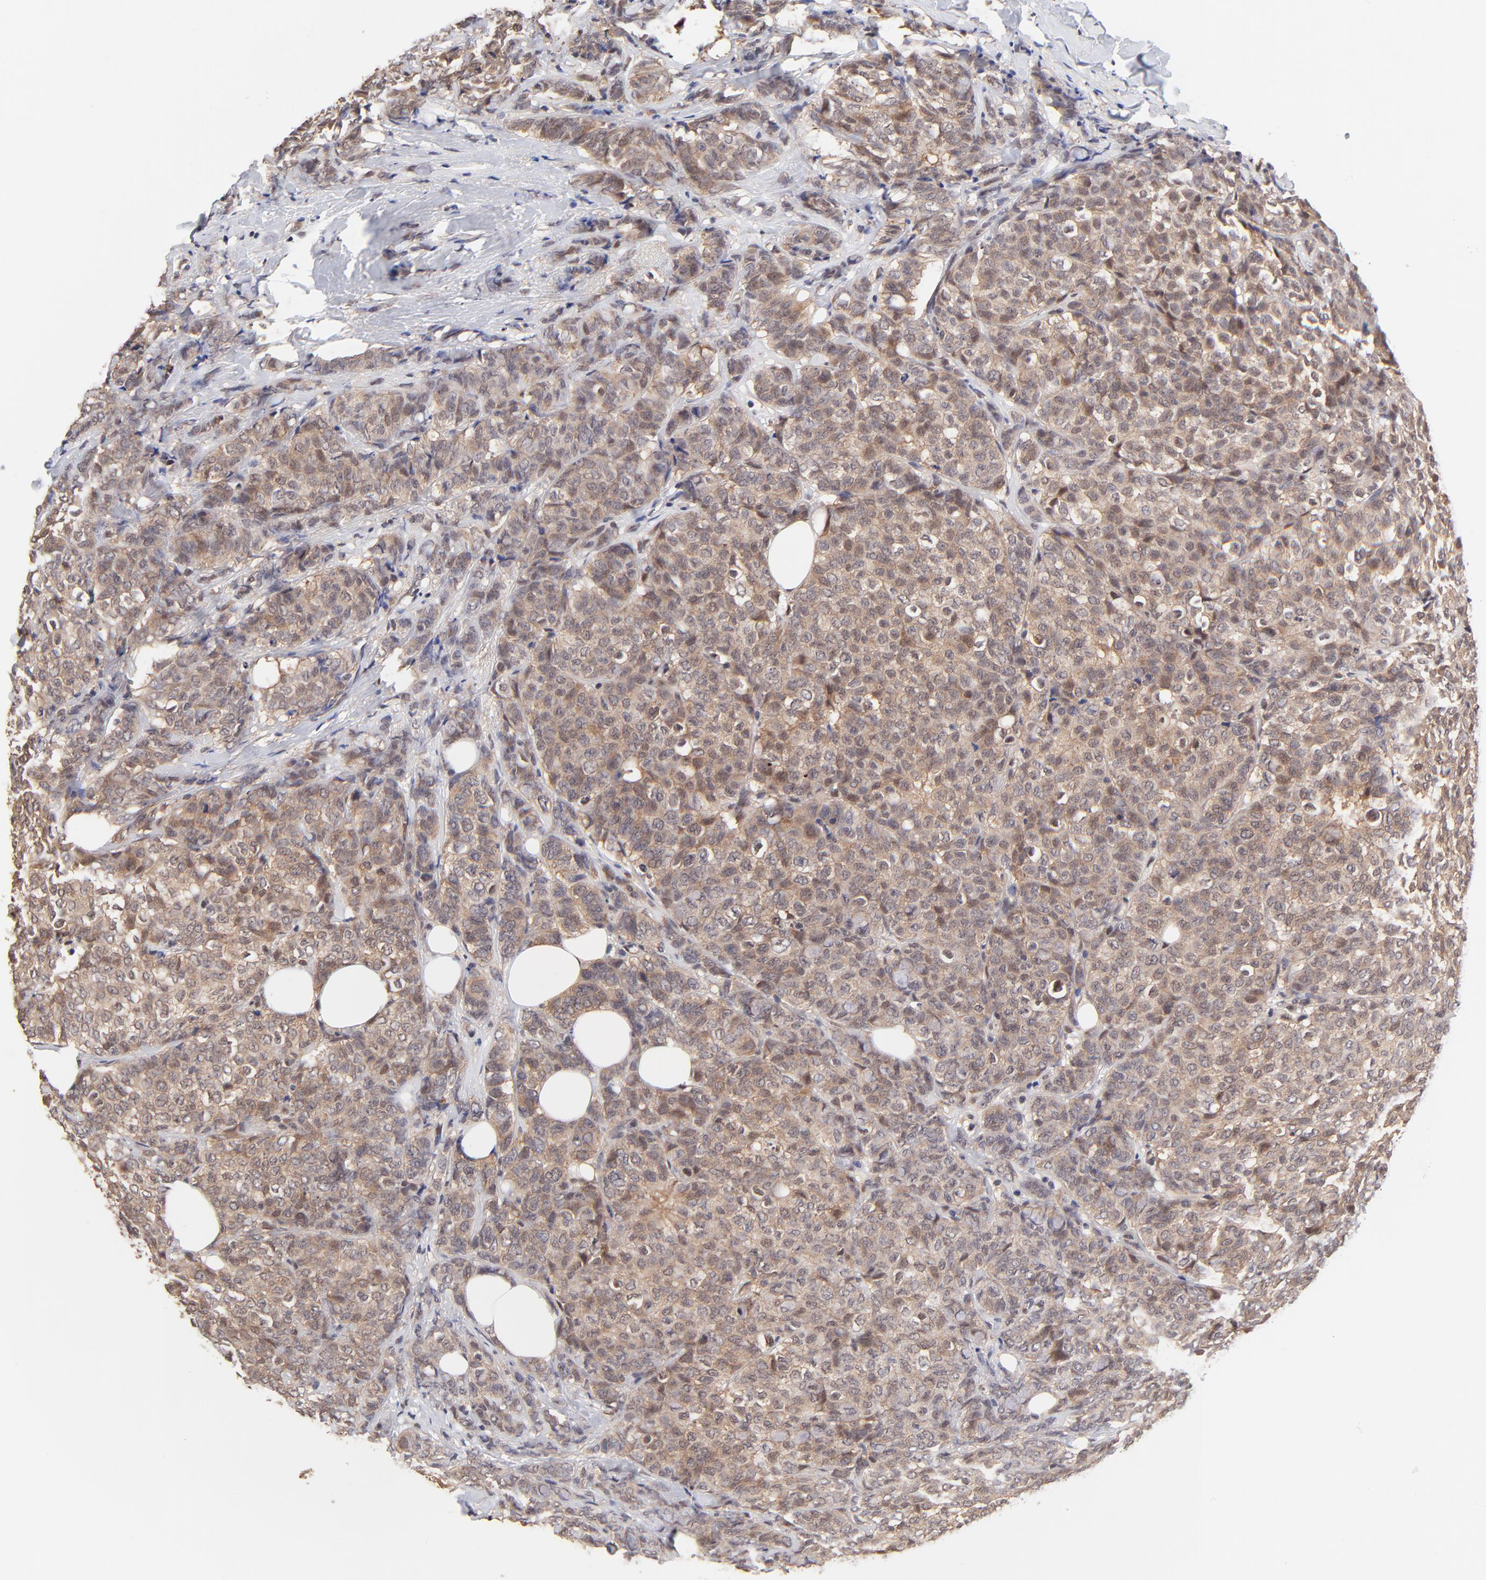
{"staining": {"intensity": "weak", "quantity": ">75%", "location": "cytoplasmic/membranous"}, "tissue": "breast cancer", "cell_type": "Tumor cells", "image_type": "cancer", "snomed": [{"axis": "morphology", "description": "Lobular carcinoma"}, {"axis": "topography", "description": "Breast"}], "caption": "IHC micrograph of neoplastic tissue: lobular carcinoma (breast) stained using IHC demonstrates low levels of weak protein expression localized specifically in the cytoplasmic/membranous of tumor cells, appearing as a cytoplasmic/membranous brown color.", "gene": "PSMC4", "patient": {"sex": "female", "age": 60}}